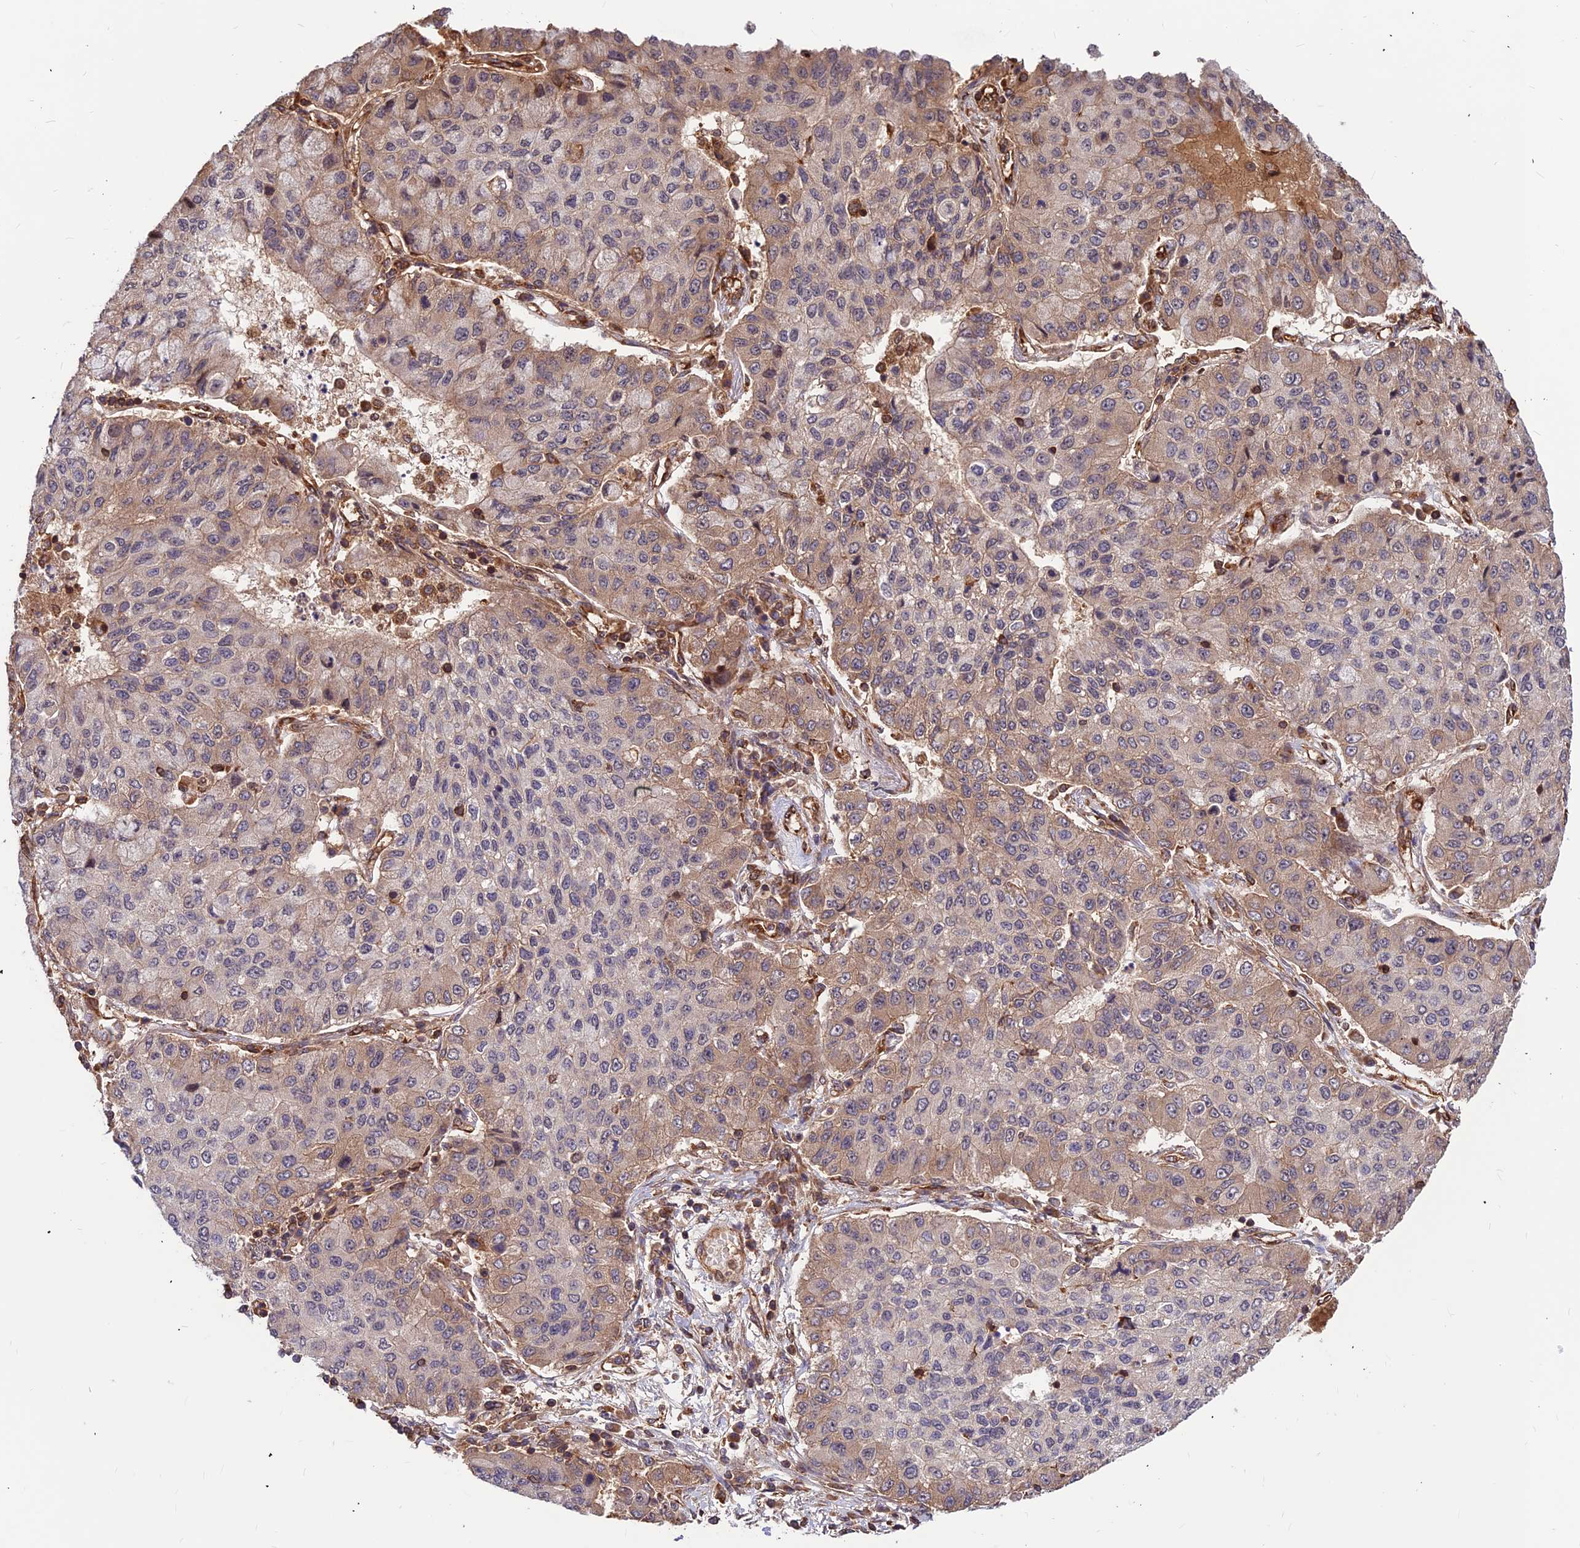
{"staining": {"intensity": "weak", "quantity": "25%-75%", "location": "cytoplasmic/membranous"}, "tissue": "lung cancer", "cell_type": "Tumor cells", "image_type": "cancer", "snomed": [{"axis": "morphology", "description": "Squamous cell carcinoma, NOS"}, {"axis": "topography", "description": "Lung"}], "caption": "Weak cytoplasmic/membranous protein staining is seen in approximately 25%-75% of tumor cells in lung cancer. (DAB = brown stain, brightfield microscopy at high magnification).", "gene": "ZNF467", "patient": {"sex": "male", "age": 74}}